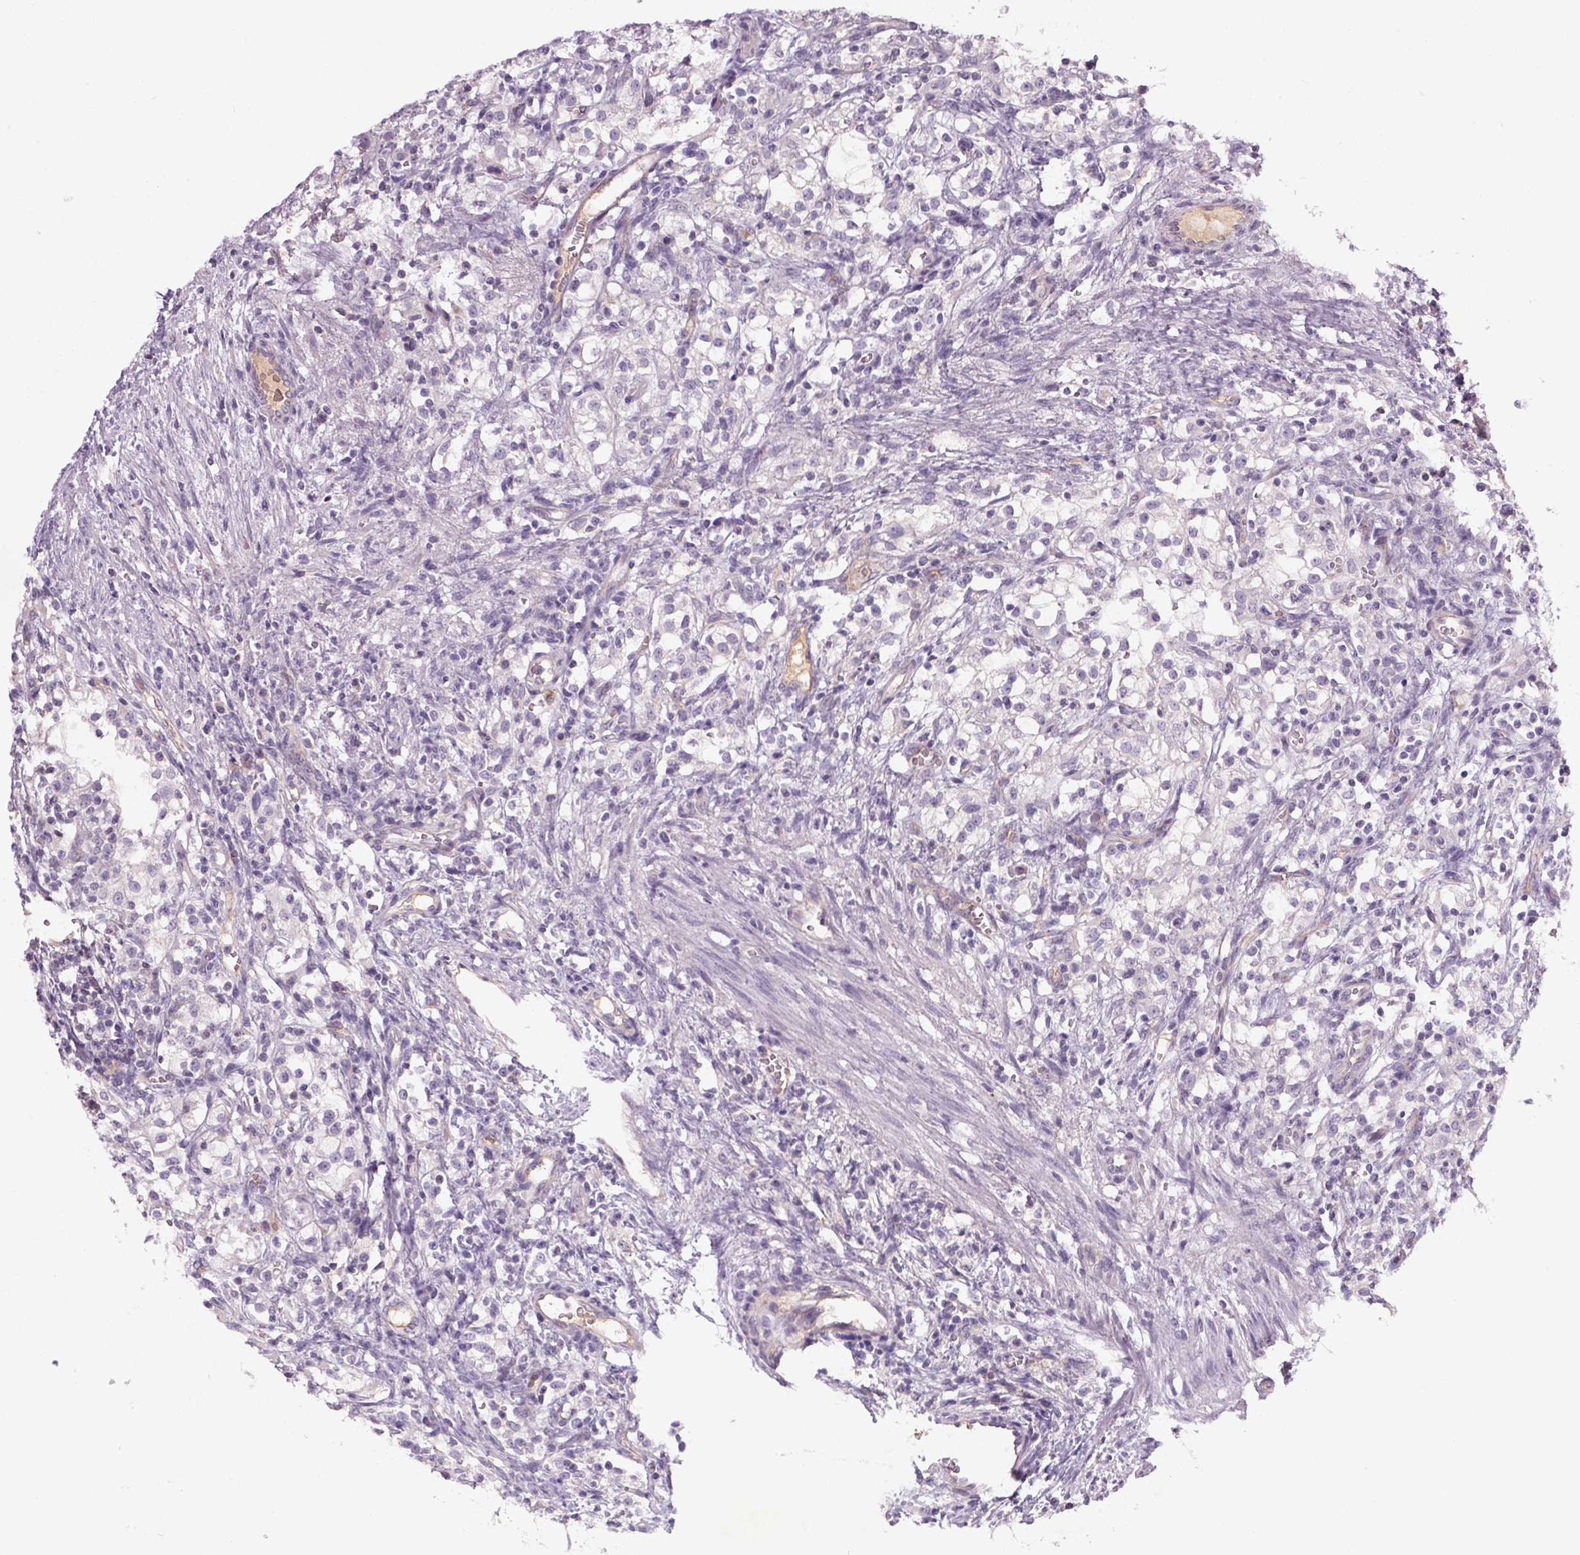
{"staining": {"intensity": "negative", "quantity": "none", "location": "none"}, "tissue": "renal cancer", "cell_type": "Tumor cells", "image_type": "cancer", "snomed": [{"axis": "morphology", "description": "Adenocarcinoma, NOS"}, {"axis": "topography", "description": "Kidney"}], "caption": "Tumor cells are negative for brown protein staining in renal adenocarcinoma. (Immunohistochemistry (ihc), brightfield microscopy, high magnification).", "gene": "APOC4", "patient": {"sex": "female", "age": 74}}